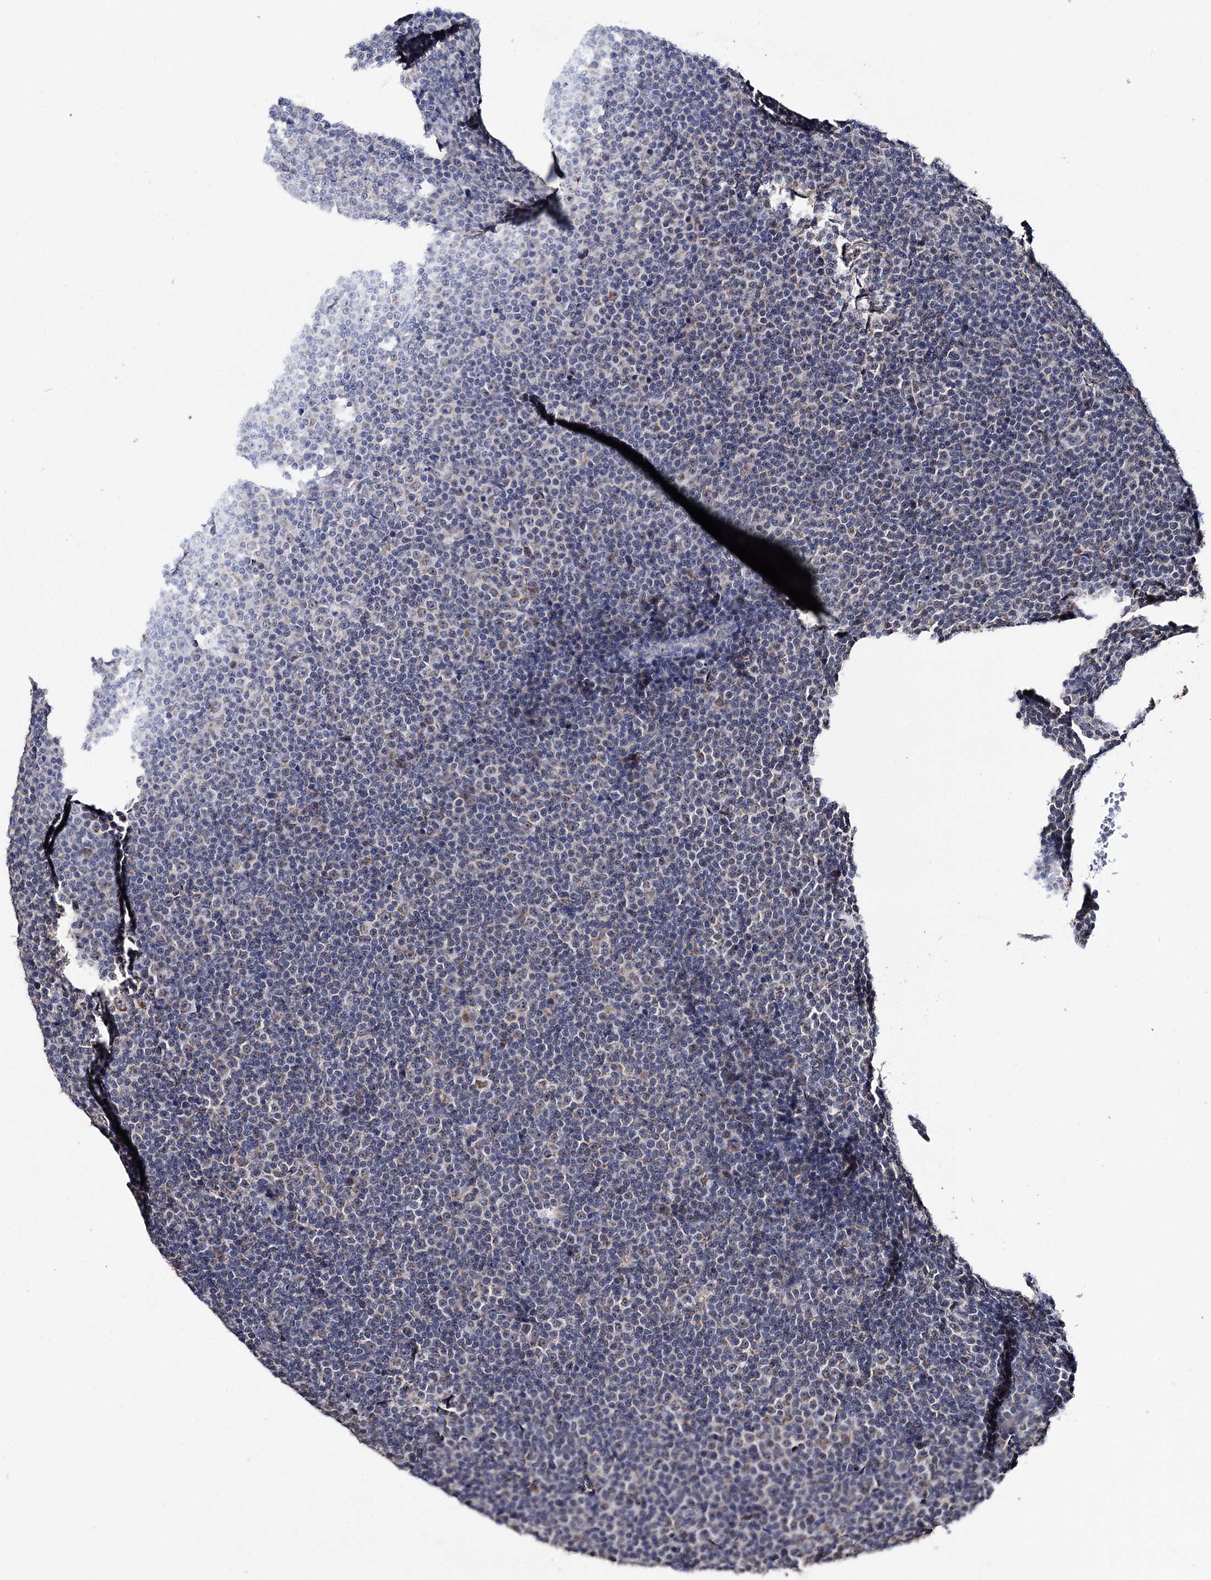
{"staining": {"intensity": "weak", "quantity": "<25%", "location": "cytoplasmic/membranous"}, "tissue": "lymphoma", "cell_type": "Tumor cells", "image_type": "cancer", "snomed": [{"axis": "morphology", "description": "Malignant lymphoma, non-Hodgkin's type, Low grade"}, {"axis": "topography", "description": "Lymph node"}], "caption": "Photomicrograph shows no protein positivity in tumor cells of lymphoma tissue. (Stains: DAB (3,3'-diaminobenzidine) immunohistochemistry with hematoxylin counter stain, Microscopy: brightfield microscopy at high magnification).", "gene": "CLPB", "patient": {"sex": "female", "age": 67}}